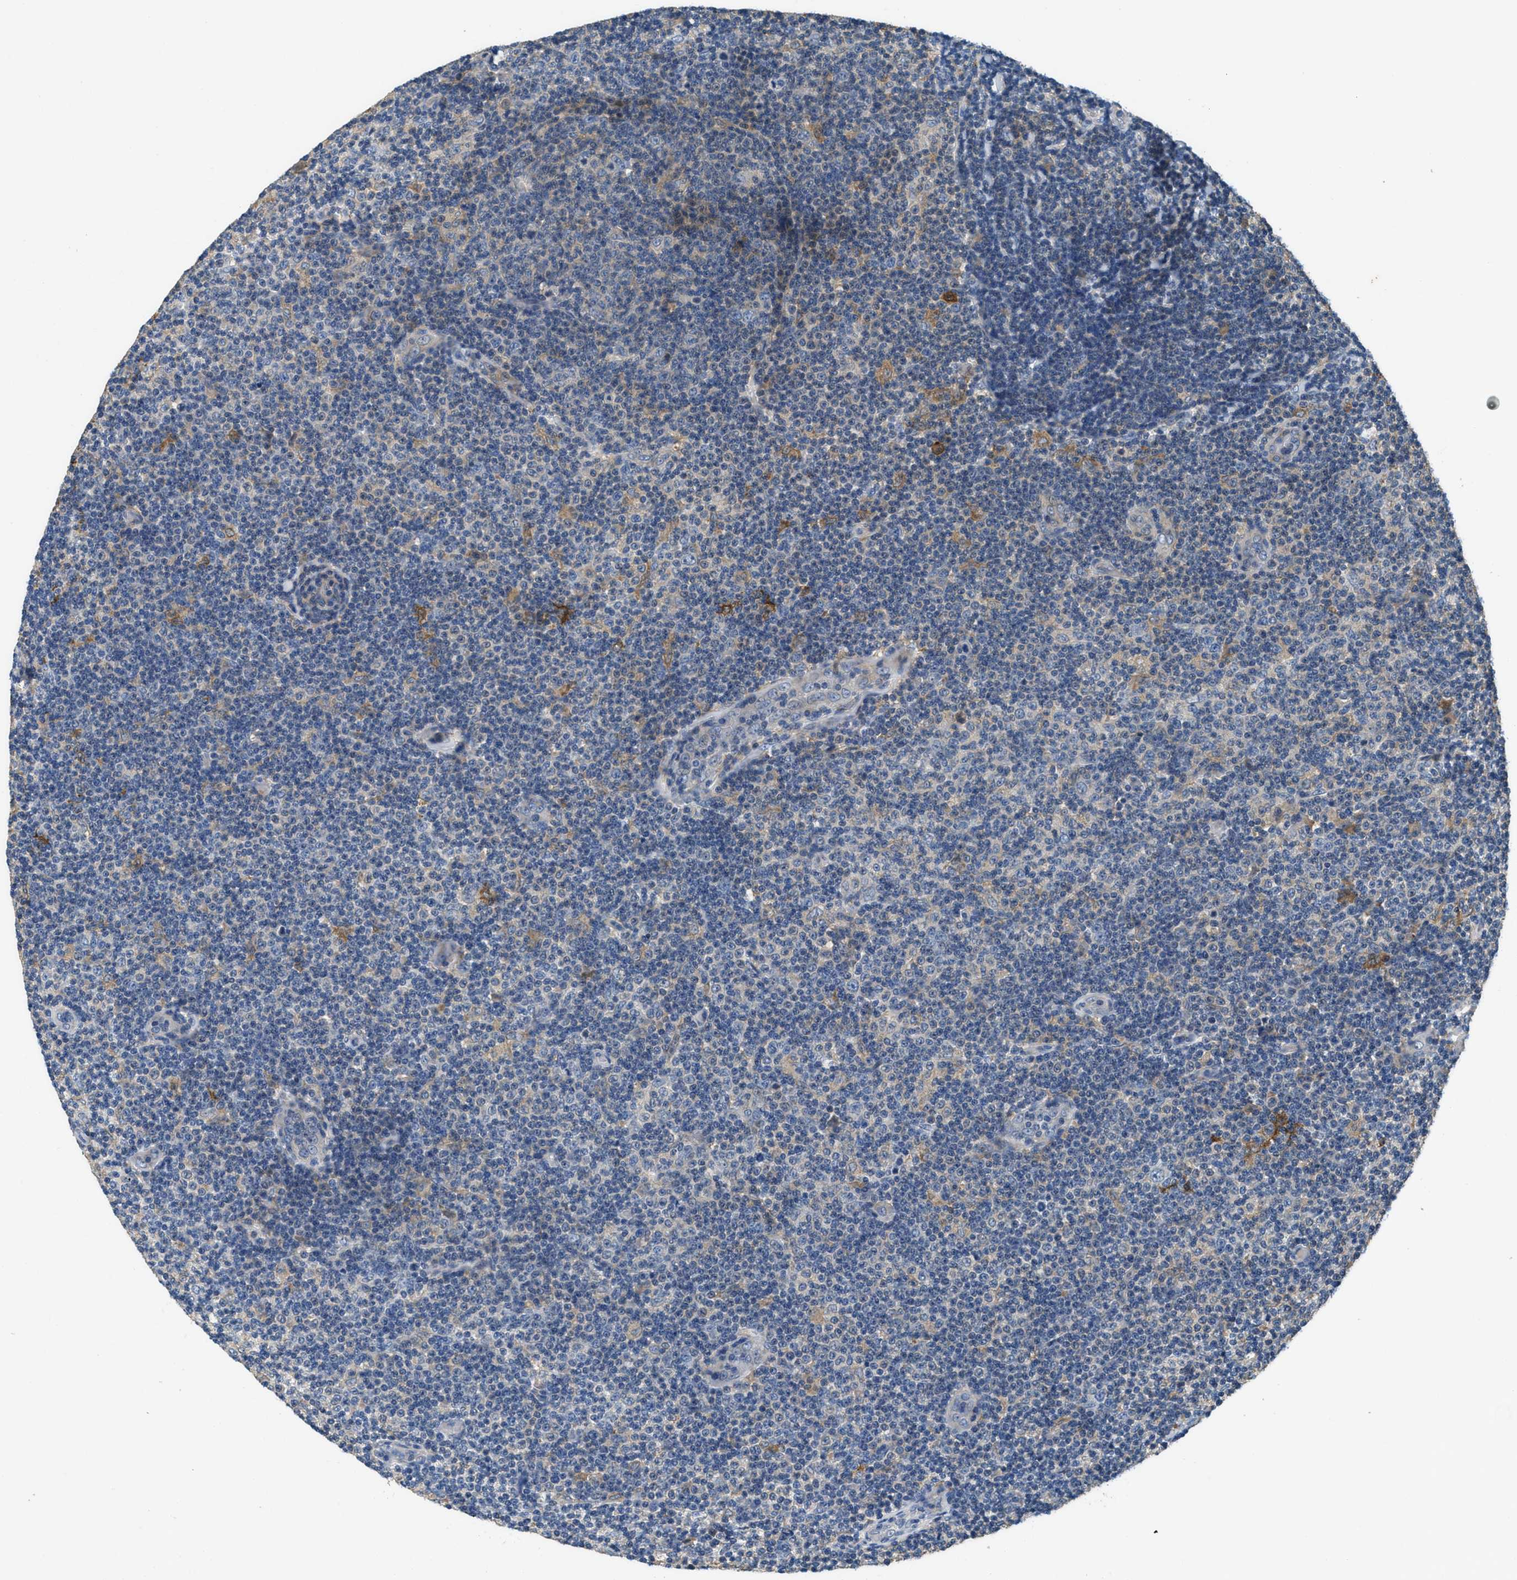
{"staining": {"intensity": "negative", "quantity": "none", "location": "none"}, "tissue": "lymphoma", "cell_type": "Tumor cells", "image_type": "cancer", "snomed": [{"axis": "morphology", "description": "Malignant lymphoma, non-Hodgkin's type, Low grade"}, {"axis": "topography", "description": "Lymph node"}], "caption": "A histopathology image of human low-grade malignant lymphoma, non-Hodgkin's type is negative for staining in tumor cells.", "gene": "DGKE", "patient": {"sex": "male", "age": 83}}